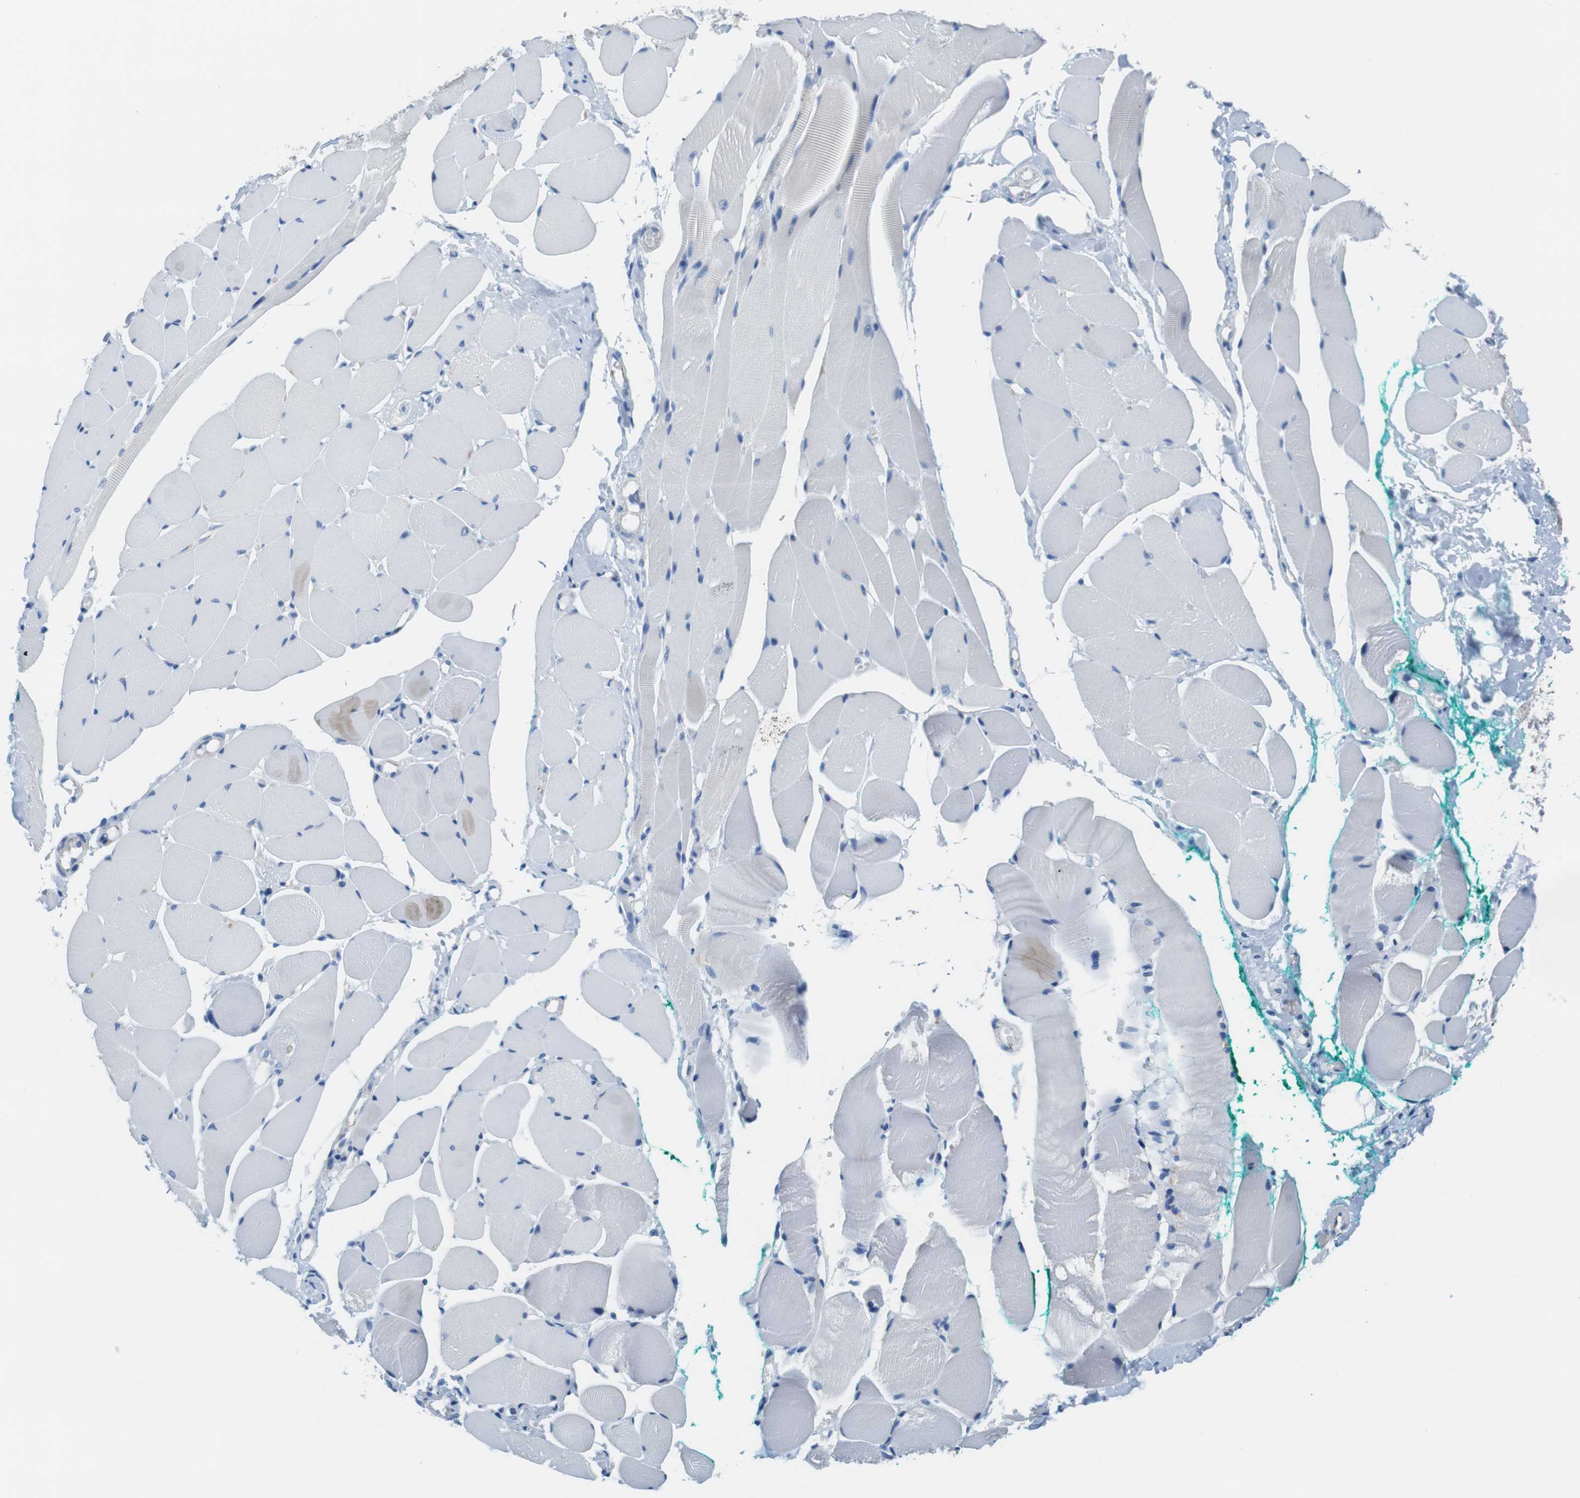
{"staining": {"intensity": "negative", "quantity": "none", "location": "none"}, "tissue": "skeletal muscle", "cell_type": "Myocytes", "image_type": "normal", "snomed": [{"axis": "morphology", "description": "Normal tissue, NOS"}, {"axis": "topography", "description": "Skeletal muscle"}, {"axis": "topography", "description": "Peripheral nerve tissue"}], "caption": "IHC of normal skeletal muscle displays no positivity in myocytes. (Immunohistochemistry, brightfield microscopy, high magnification).", "gene": "SLC6A6", "patient": {"sex": "female", "age": 84}}